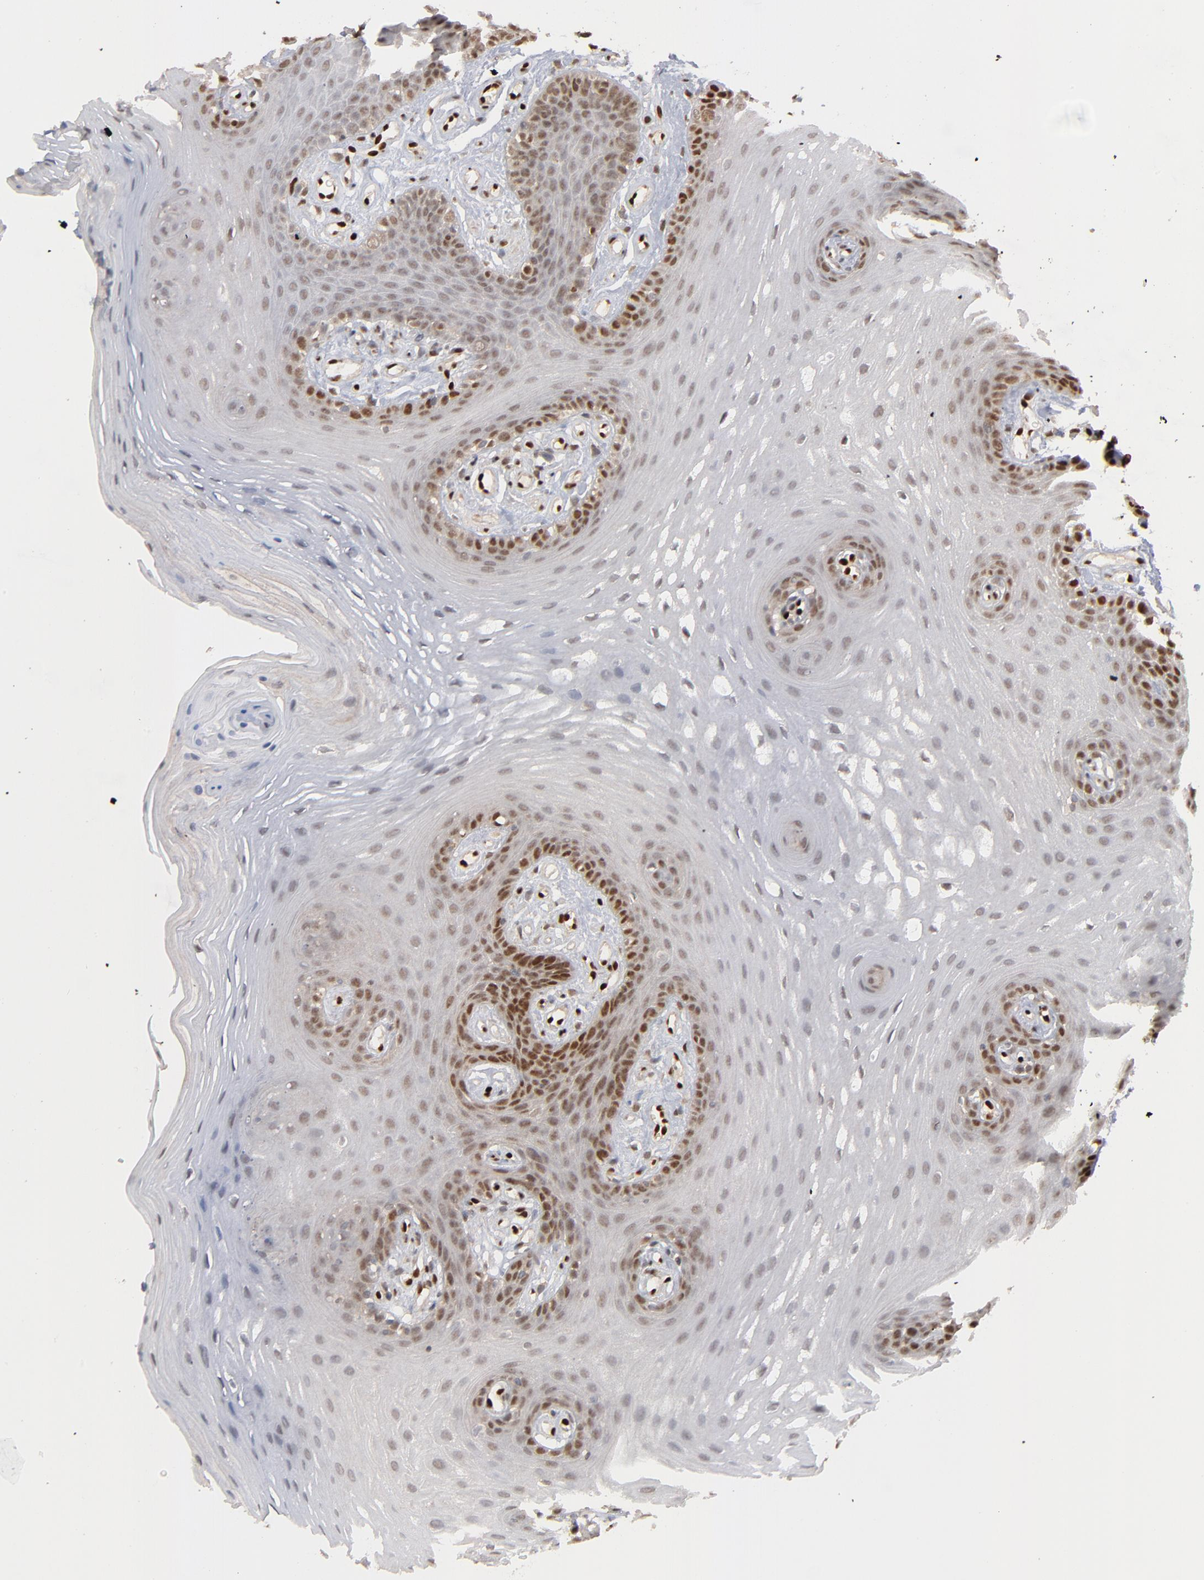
{"staining": {"intensity": "strong", "quantity": "<25%", "location": "nuclear"}, "tissue": "oral mucosa", "cell_type": "Squamous epithelial cells", "image_type": "normal", "snomed": [{"axis": "morphology", "description": "Normal tissue, NOS"}, {"axis": "topography", "description": "Oral tissue"}], "caption": "A brown stain labels strong nuclear staining of a protein in squamous epithelial cells of unremarkable human oral mucosa. (DAB (3,3'-diaminobenzidine) IHC, brown staining for protein, blue staining for nuclei).", "gene": "NFIB", "patient": {"sex": "male", "age": 62}}